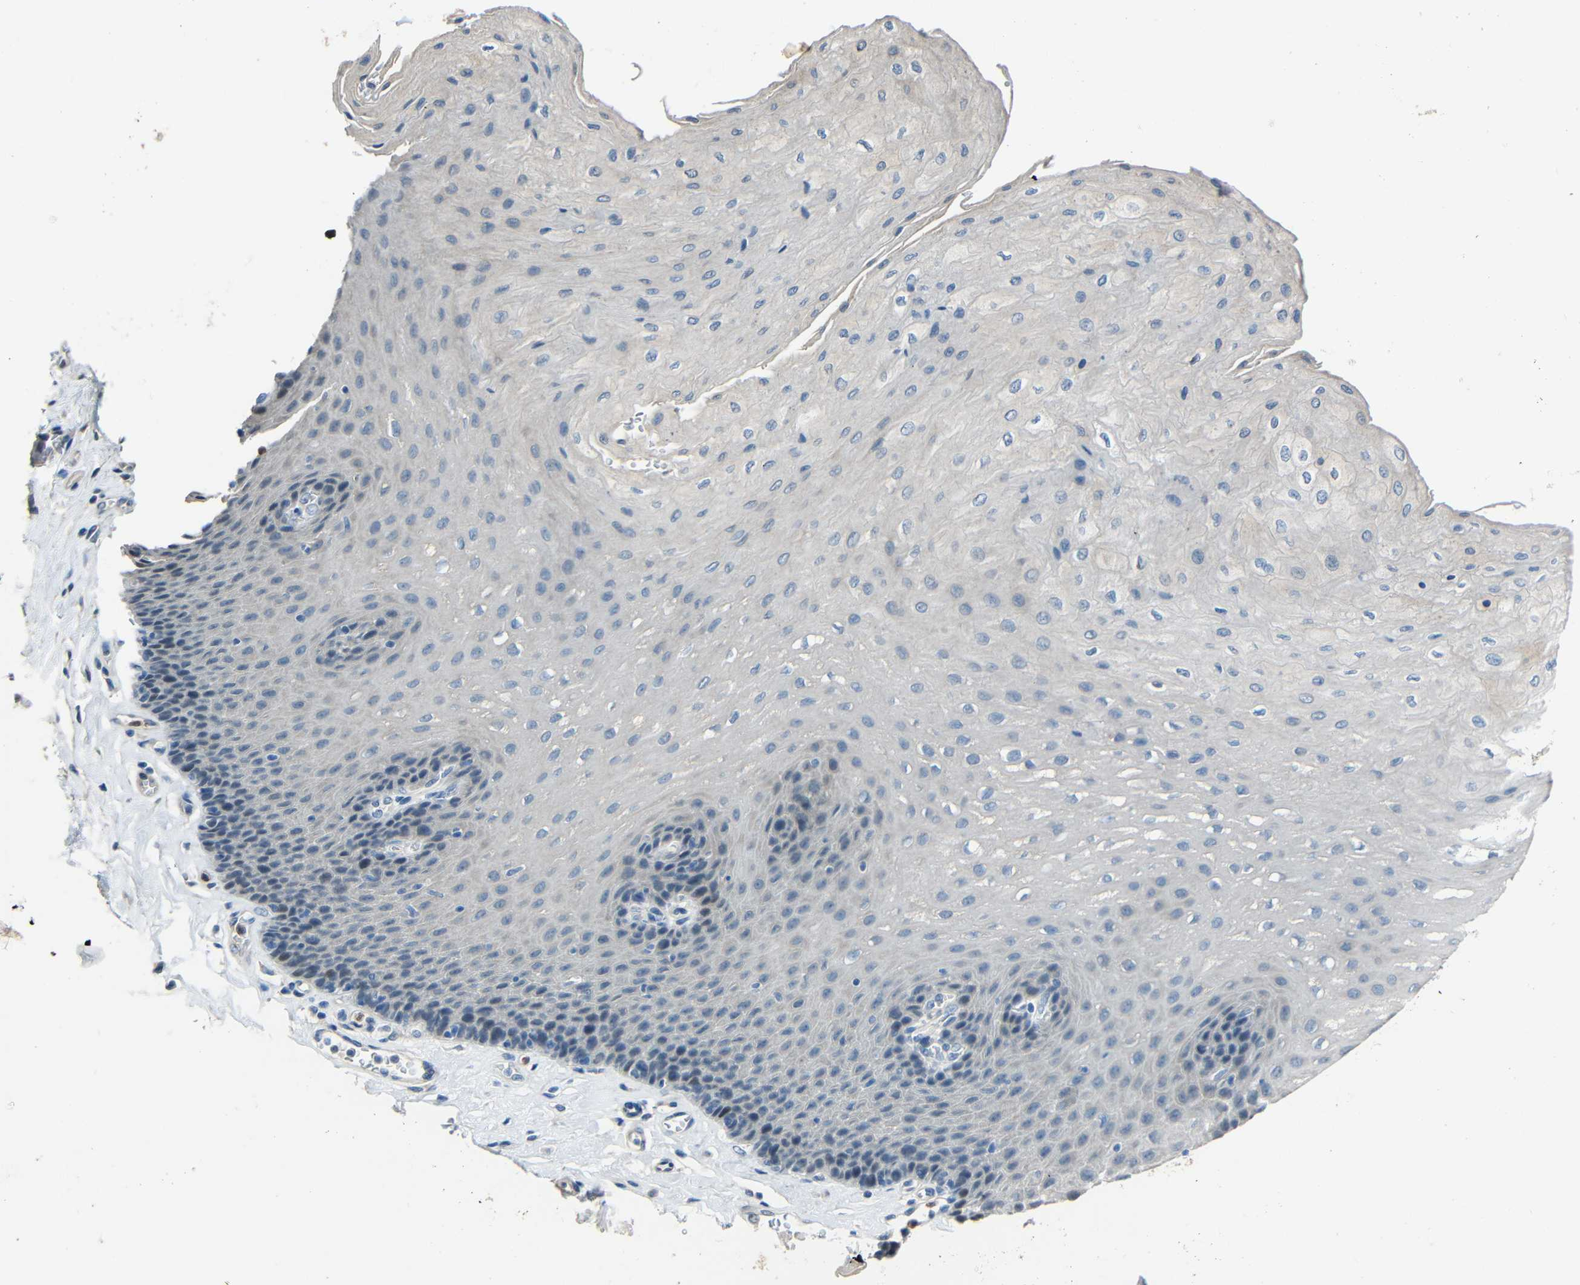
{"staining": {"intensity": "negative", "quantity": "none", "location": "none"}, "tissue": "esophagus", "cell_type": "Squamous epithelial cells", "image_type": "normal", "snomed": [{"axis": "morphology", "description": "Normal tissue, NOS"}, {"axis": "topography", "description": "Esophagus"}], "caption": "A high-resolution image shows immunohistochemistry (IHC) staining of unremarkable esophagus, which shows no significant staining in squamous epithelial cells. (Immunohistochemistry, brightfield microscopy, high magnification).", "gene": "STBD1", "patient": {"sex": "female", "age": 72}}